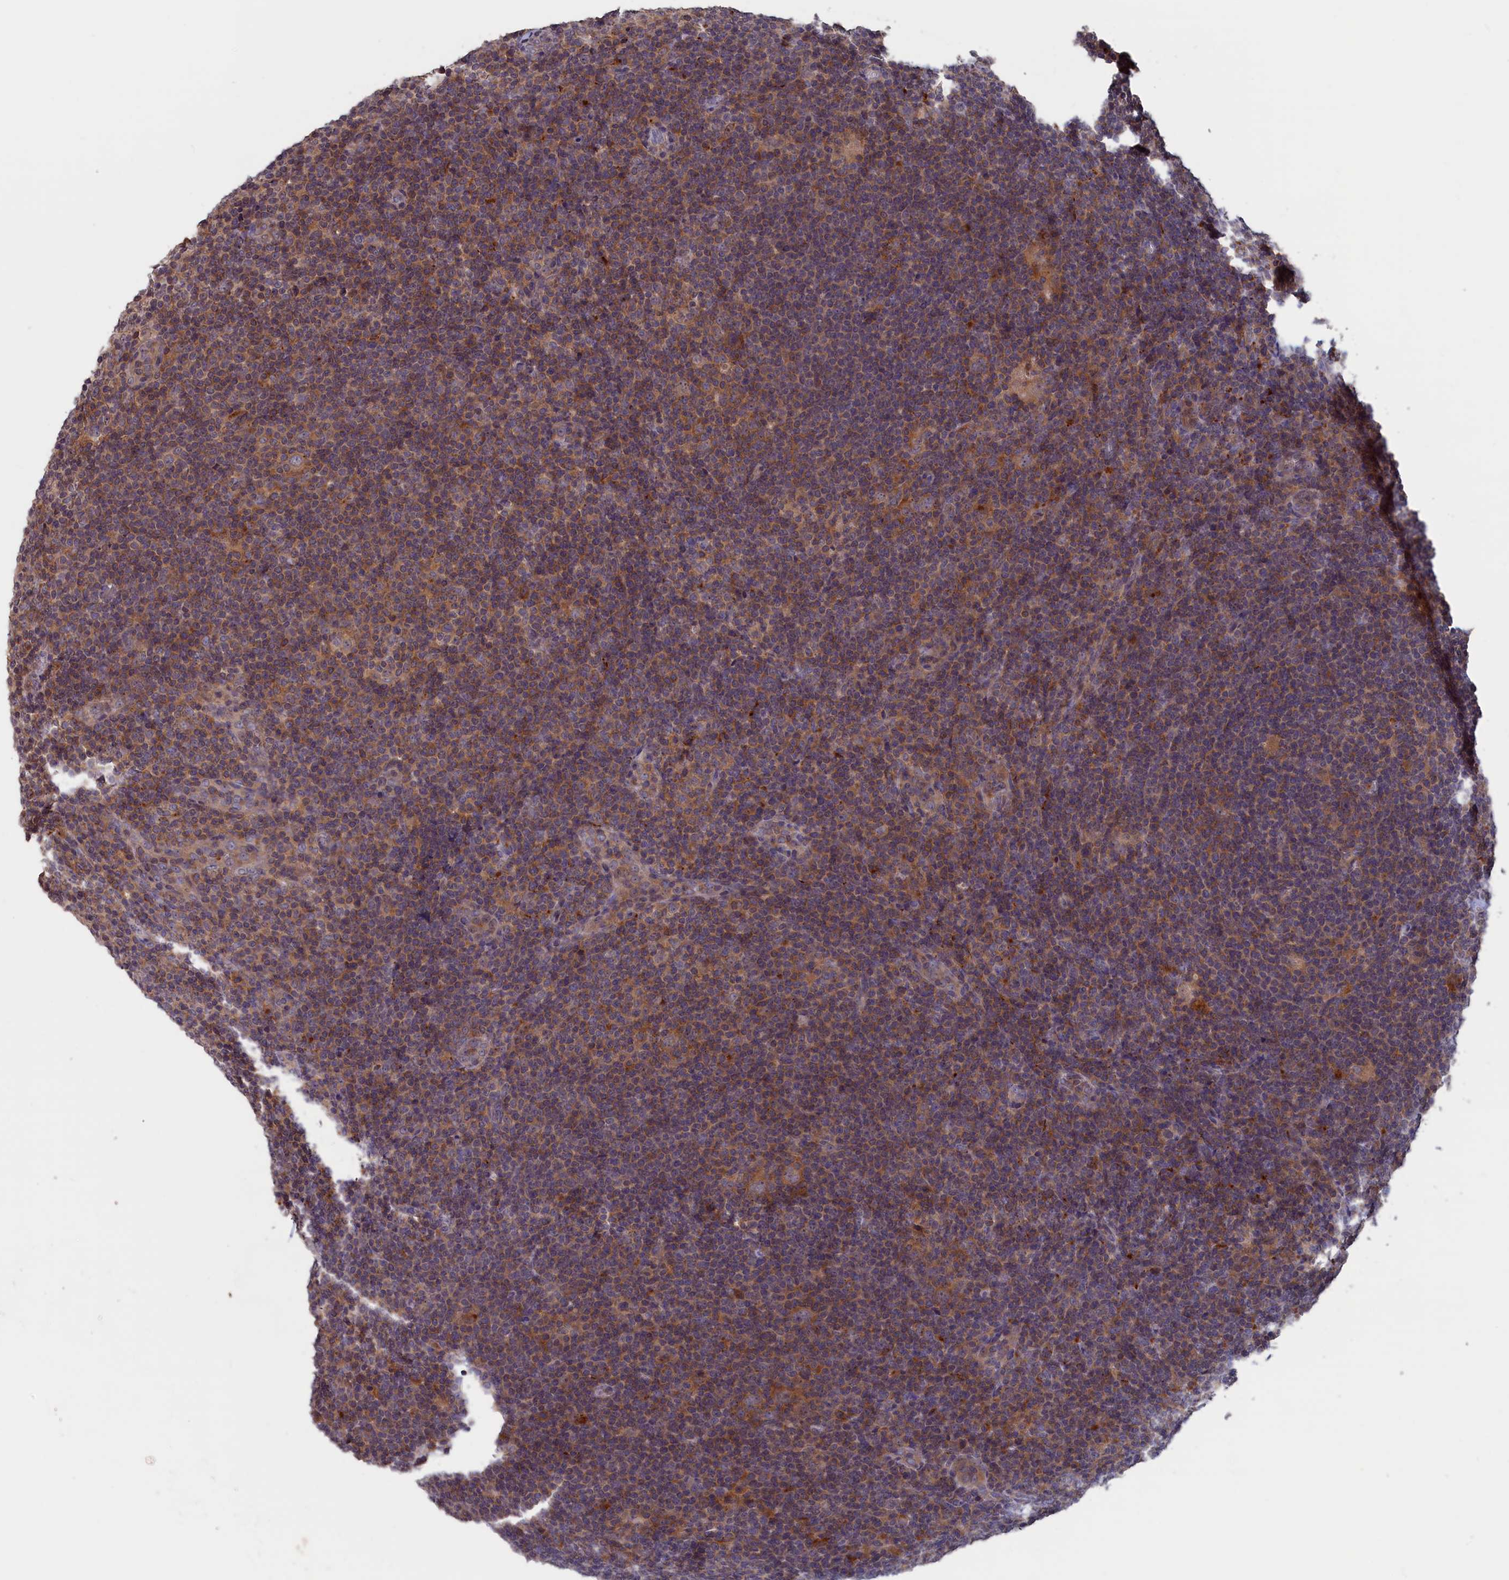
{"staining": {"intensity": "moderate", "quantity": "25%-75%", "location": "cytoplasmic/membranous"}, "tissue": "lymphoma", "cell_type": "Tumor cells", "image_type": "cancer", "snomed": [{"axis": "morphology", "description": "Hodgkin's disease, NOS"}, {"axis": "topography", "description": "Lymph node"}], "caption": "Hodgkin's disease was stained to show a protein in brown. There is medium levels of moderate cytoplasmic/membranous staining in approximately 25%-75% of tumor cells.", "gene": "CACTIN", "patient": {"sex": "female", "age": 57}}